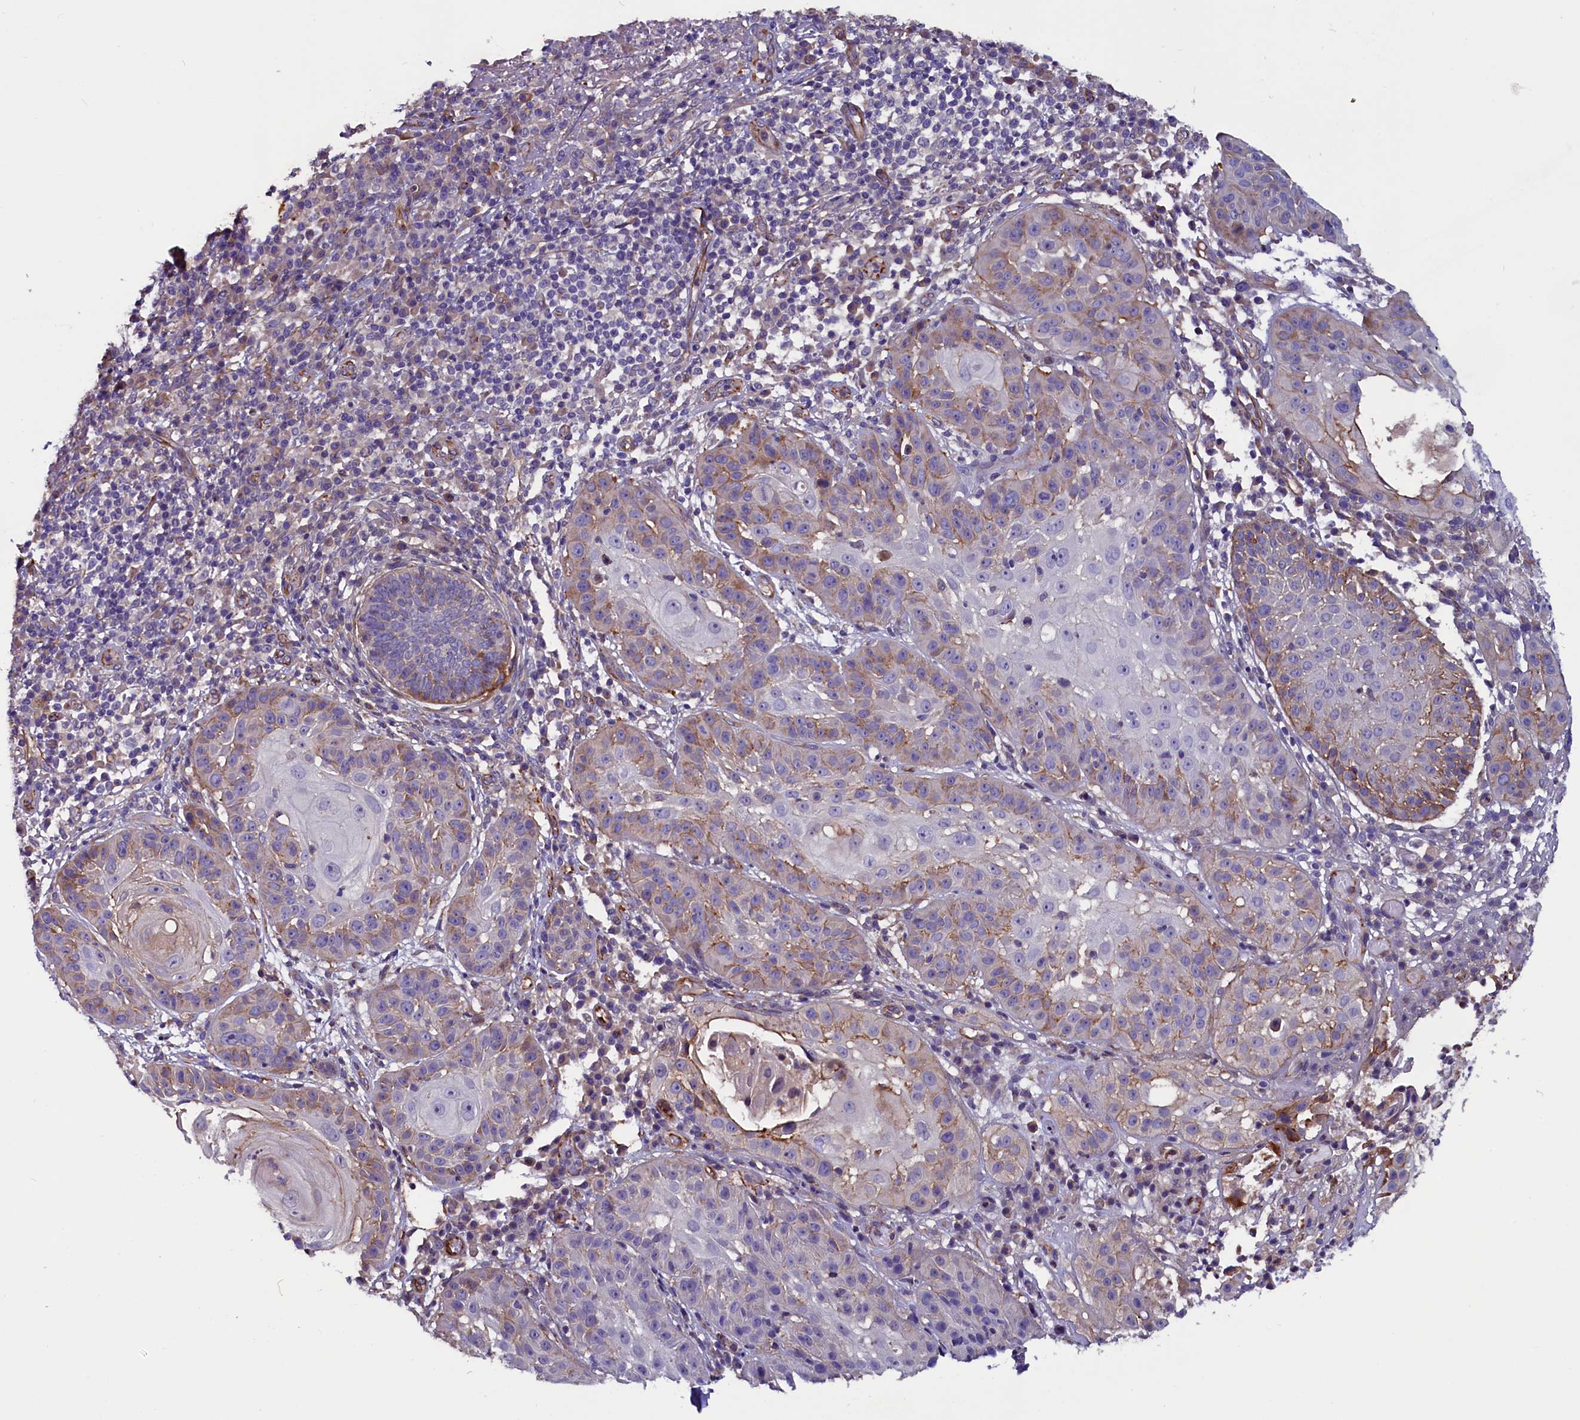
{"staining": {"intensity": "moderate", "quantity": "<25%", "location": "cytoplasmic/membranous"}, "tissue": "skin cancer", "cell_type": "Tumor cells", "image_type": "cancer", "snomed": [{"axis": "morphology", "description": "Normal tissue, NOS"}, {"axis": "morphology", "description": "Basal cell carcinoma"}, {"axis": "topography", "description": "Skin"}], "caption": "This is a photomicrograph of immunohistochemistry staining of basal cell carcinoma (skin), which shows moderate staining in the cytoplasmic/membranous of tumor cells.", "gene": "ZNF749", "patient": {"sex": "male", "age": 93}}